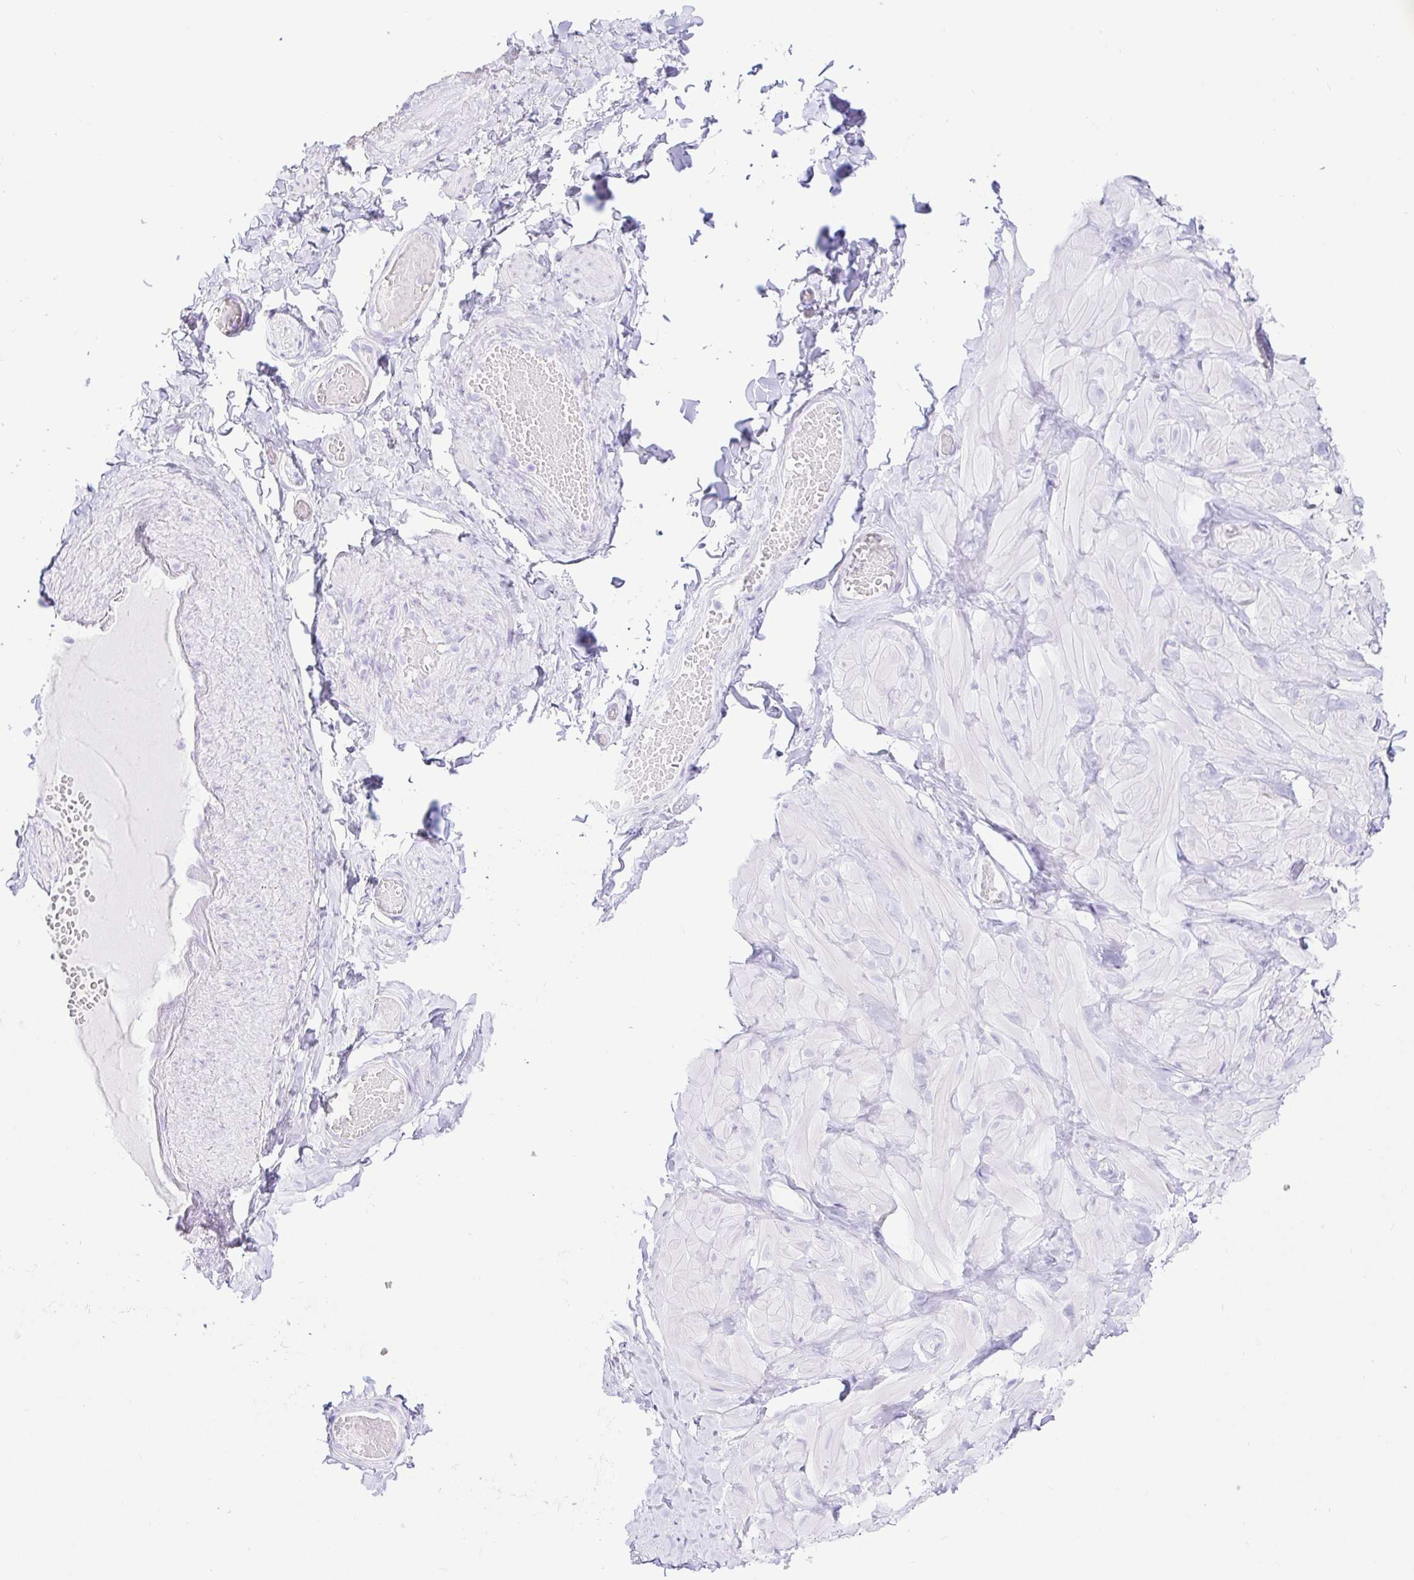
{"staining": {"intensity": "negative", "quantity": "none", "location": "none"}, "tissue": "adipose tissue", "cell_type": "Adipocytes", "image_type": "normal", "snomed": [{"axis": "morphology", "description": "Normal tissue, NOS"}, {"axis": "topography", "description": "Soft tissue"}, {"axis": "topography", "description": "Adipose tissue"}, {"axis": "topography", "description": "Vascular tissue"}, {"axis": "topography", "description": "Peripheral nerve tissue"}], "caption": "High magnification brightfield microscopy of benign adipose tissue stained with DAB (brown) and counterstained with hematoxylin (blue): adipocytes show no significant expression. (Brightfield microscopy of DAB immunohistochemistry at high magnification).", "gene": "PAX8", "patient": {"sex": "male", "age": 29}}